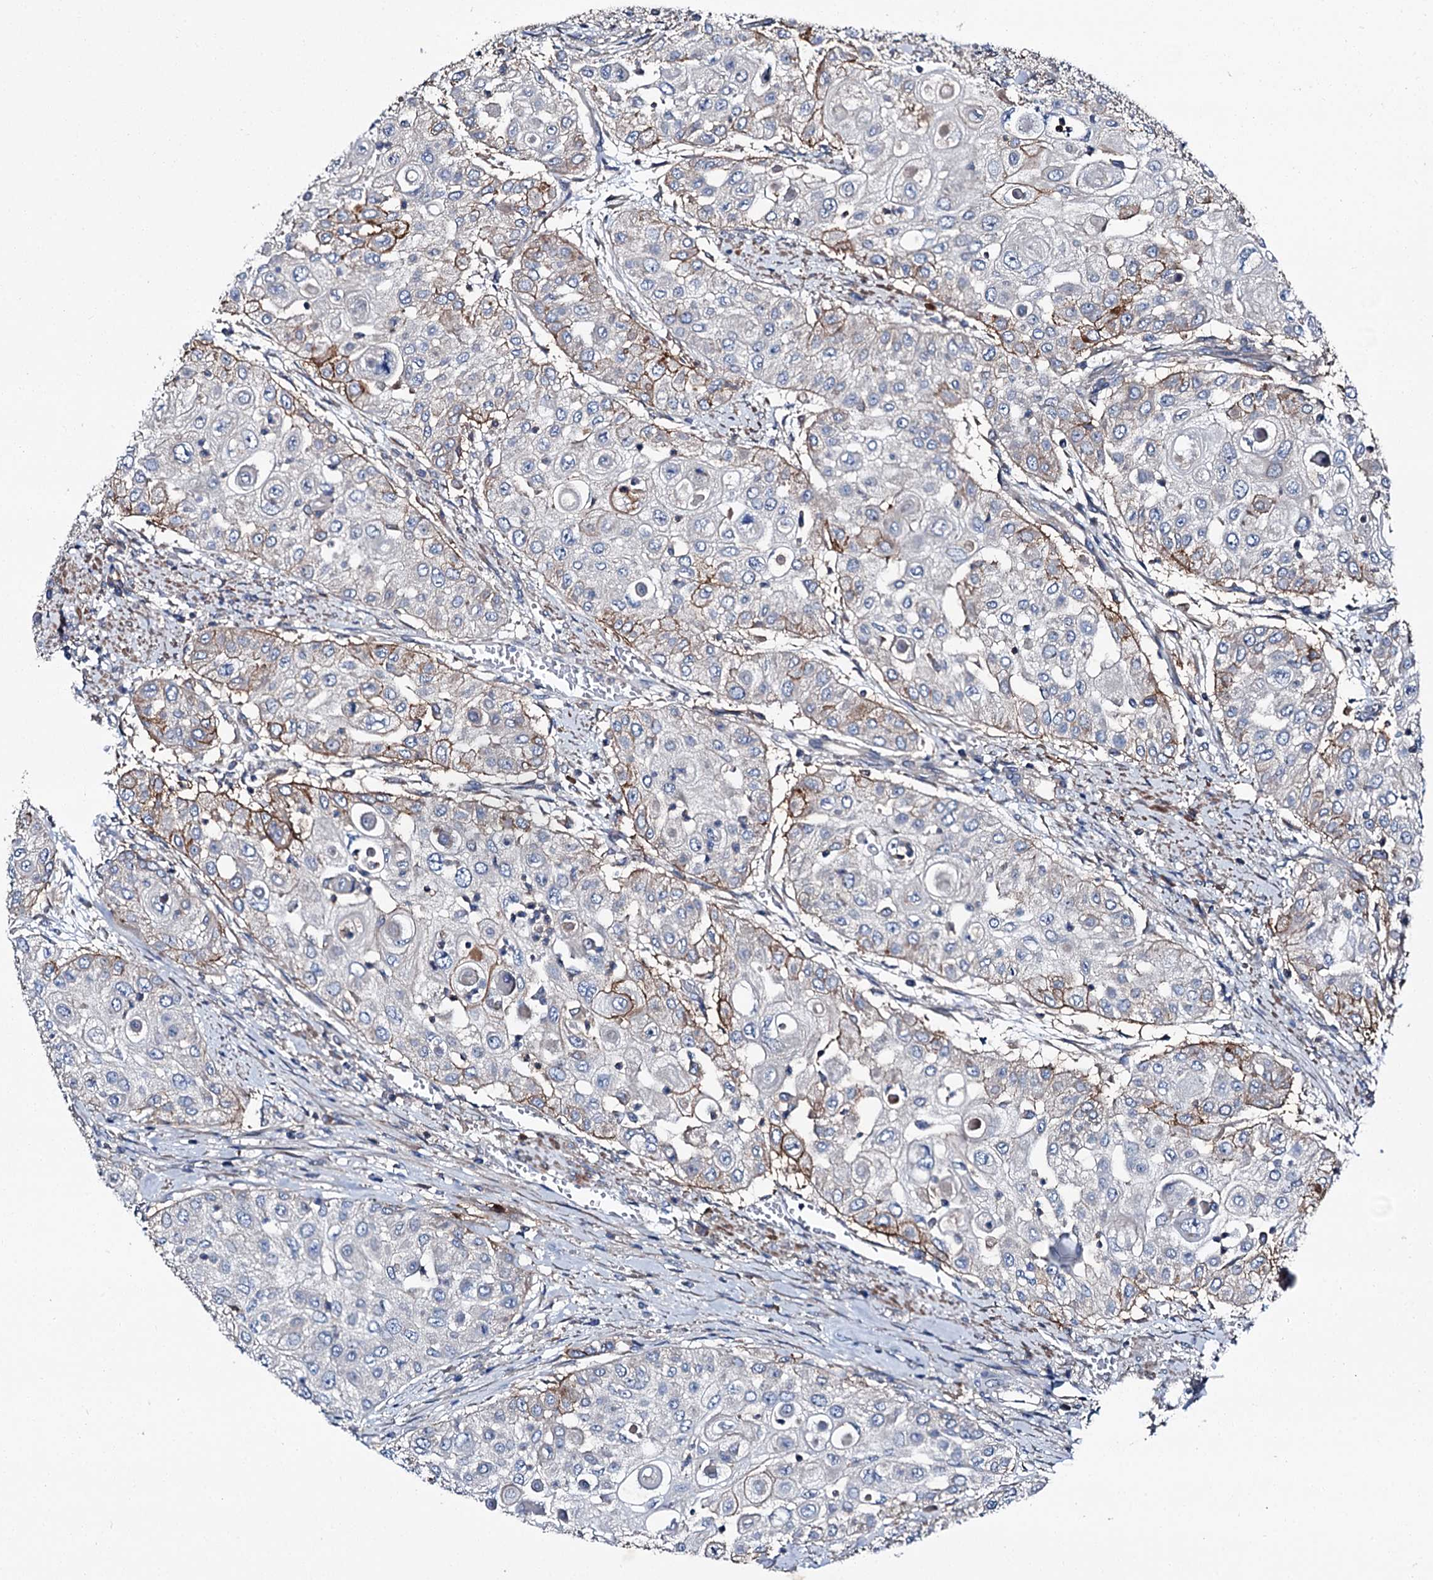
{"staining": {"intensity": "moderate", "quantity": "<25%", "location": "cytoplasmic/membranous"}, "tissue": "urothelial cancer", "cell_type": "Tumor cells", "image_type": "cancer", "snomed": [{"axis": "morphology", "description": "Urothelial carcinoma, High grade"}, {"axis": "topography", "description": "Urinary bladder"}], "caption": "Immunohistochemistry (IHC) (DAB) staining of urothelial cancer shows moderate cytoplasmic/membranous protein expression in about <25% of tumor cells.", "gene": "SLC22A25", "patient": {"sex": "female", "age": 79}}